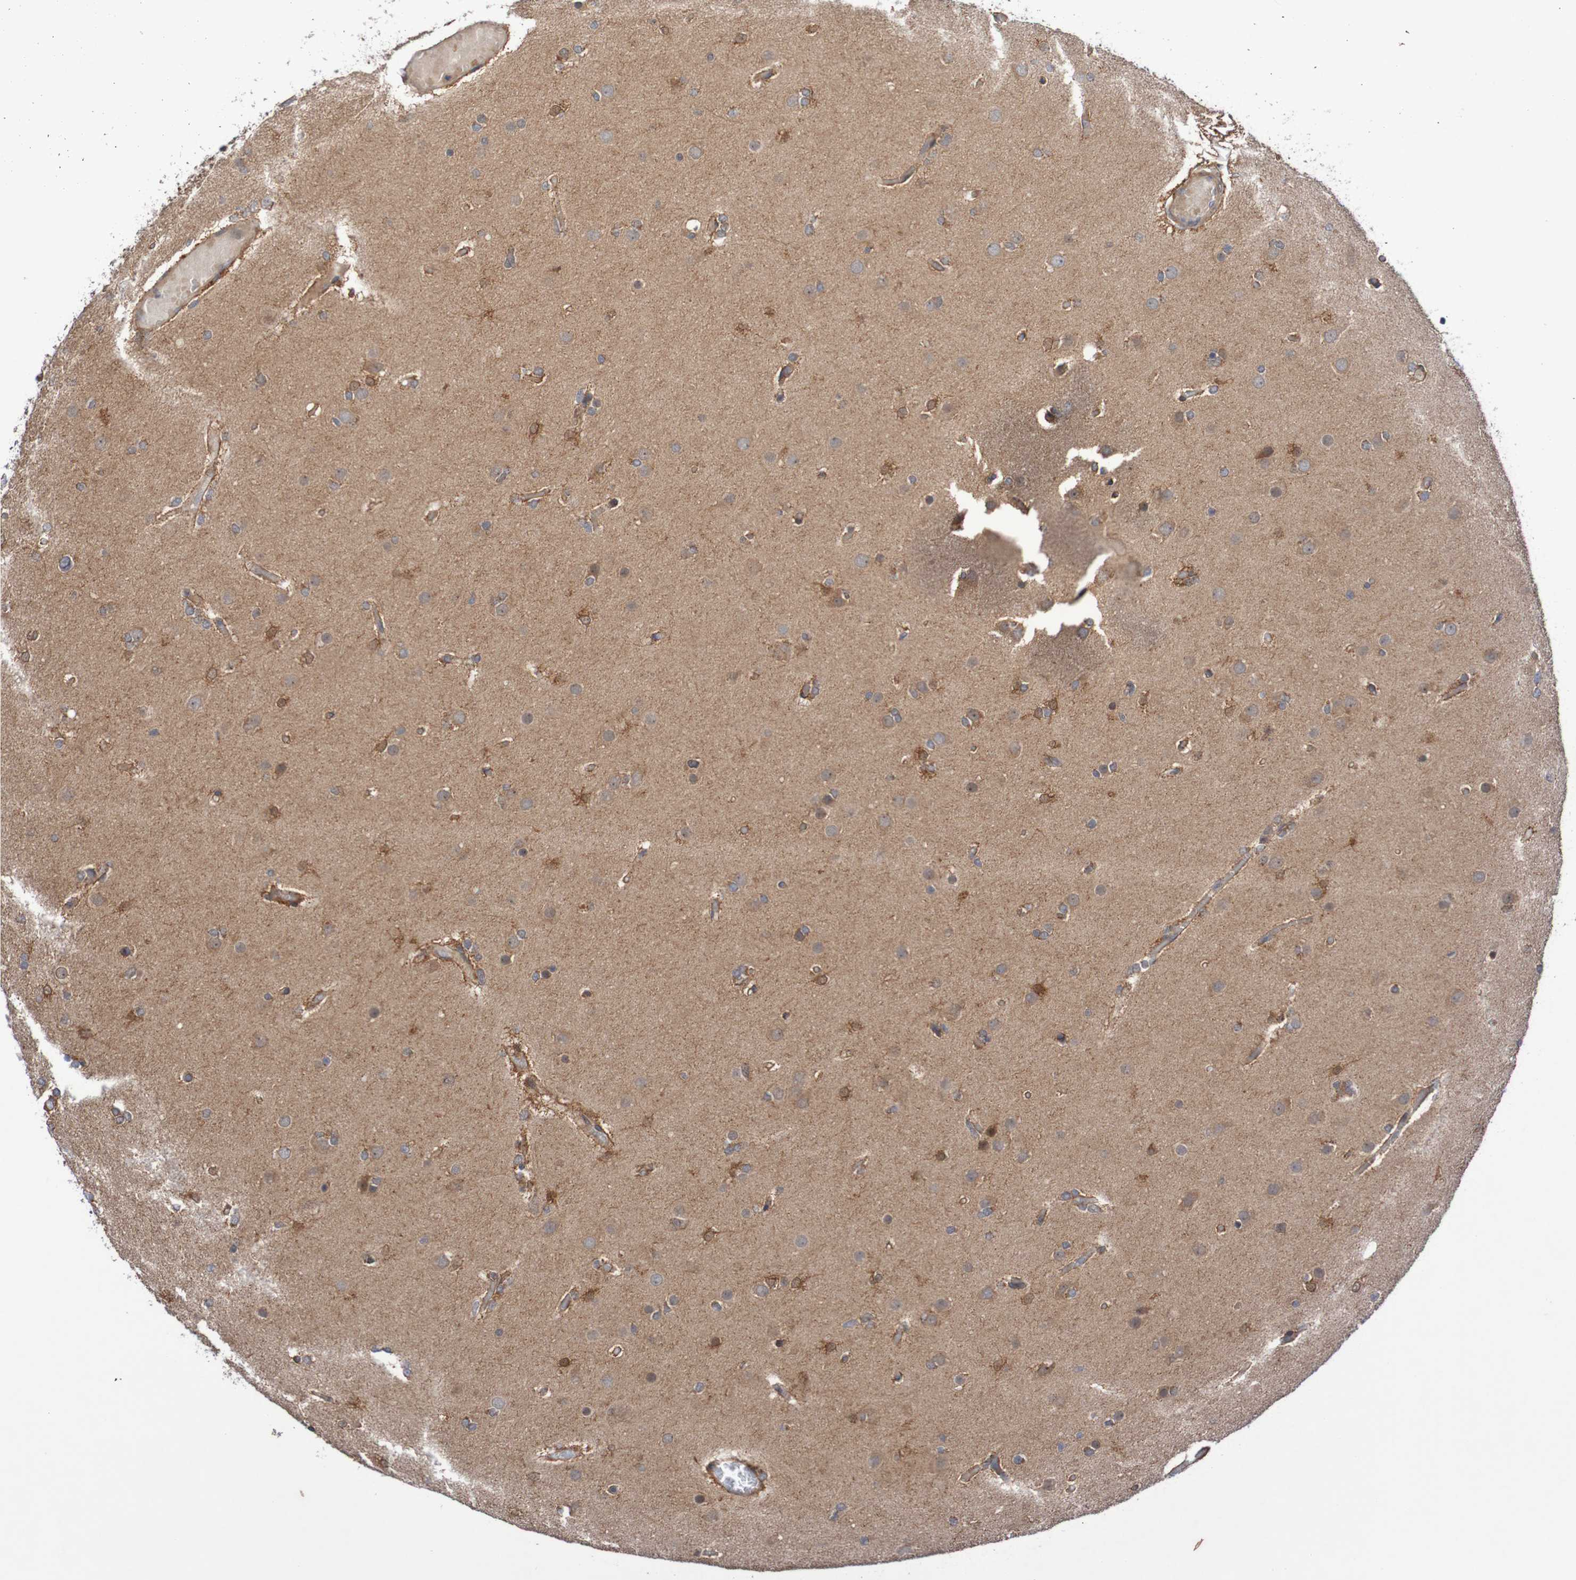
{"staining": {"intensity": "negative", "quantity": "none", "location": "none"}, "tissue": "glioma", "cell_type": "Tumor cells", "image_type": "cancer", "snomed": [{"axis": "morphology", "description": "Glioma, malignant, High grade"}, {"axis": "topography", "description": "Cerebral cortex"}], "caption": "This is an immunohistochemistry (IHC) micrograph of human malignant glioma (high-grade). There is no expression in tumor cells.", "gene": "PHPT1", "patient": {"sex": "female", "age": 36}}